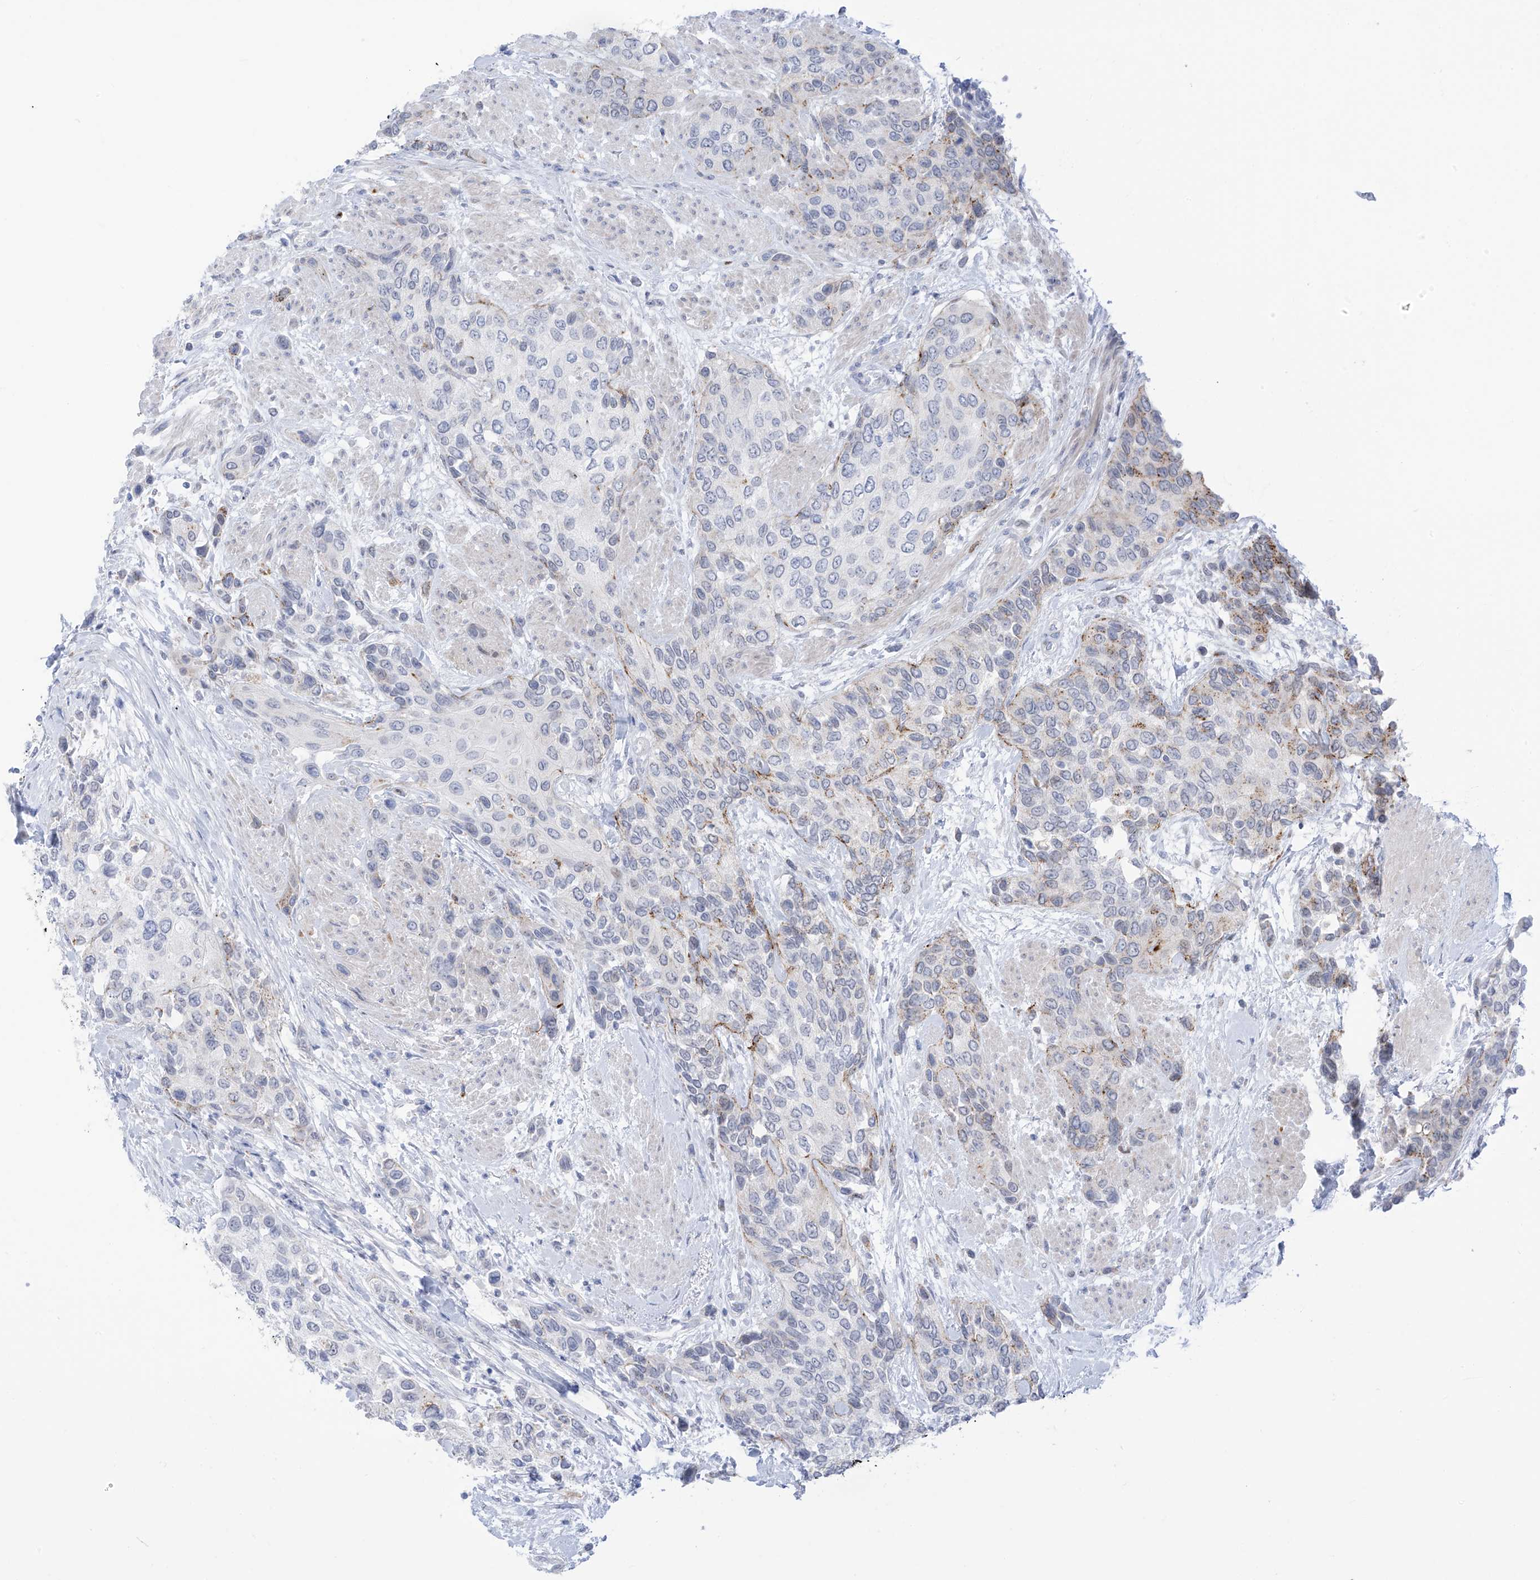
{"staining": {"intensity": "weak", "quantity": "<25%", "location": "cytoplasmic/membranous"}, "tissue": "urothelial cancer", "cell_type": "Tumor cells", "image_type": "cancer", "snomed": [{"axis": "morphology", "description": "Normal tissue, NOS"}, {"axis": "morphology", "description": "Urothelial carcinoma, High grade"}, {"axis": "topography", "description": "Vascular tissue"}, {"axis": "topography", "description": "Urinary bladder"}], "caption": "The IHC image has no significant positivity in tumor cells of high-grade urothelial carcinoma tissue.", "gene": "PSPH", "patient": {"sex": "female", "age": 56}}